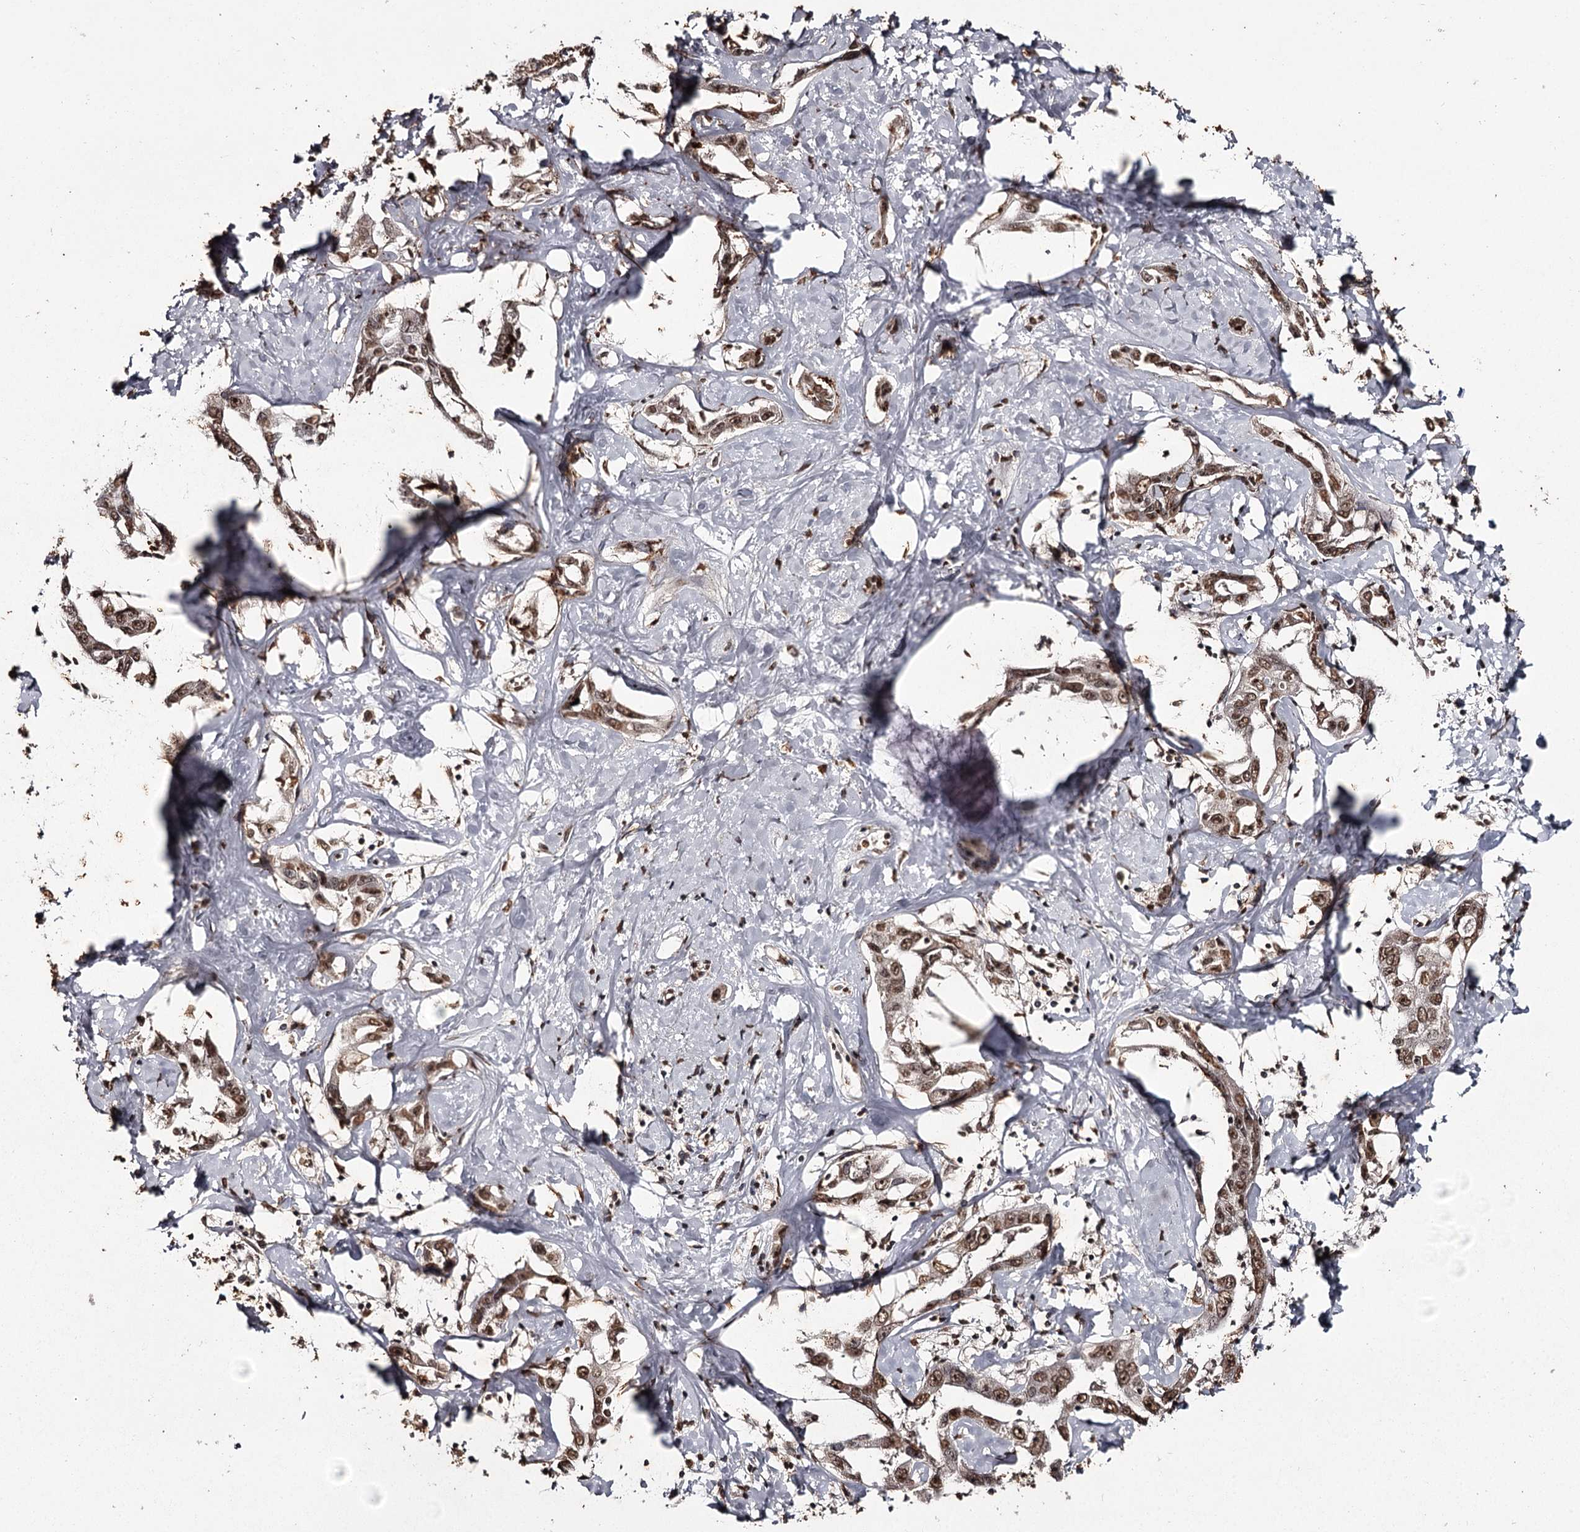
{"staining": {"intensity": "strong", "quantity": ">75%", "location": "nuclear"}, "tissue": "liver cancer", "cell_type": "Tumor cells", "image_type": "cancer", "snomed": [{"axis": "morphology", "description": "Cholangiocarcinoma"}, {"axis": "topography", "description": "Liver"}], "caption": "Immunohistochemical staining of human liver cholangiocarcinoma exhibits high levels of strong nuclear protein staining in approximately >75% of tumor cells.", "gene": "THYN1", "patient": {"sex": "male", "age": 59}}